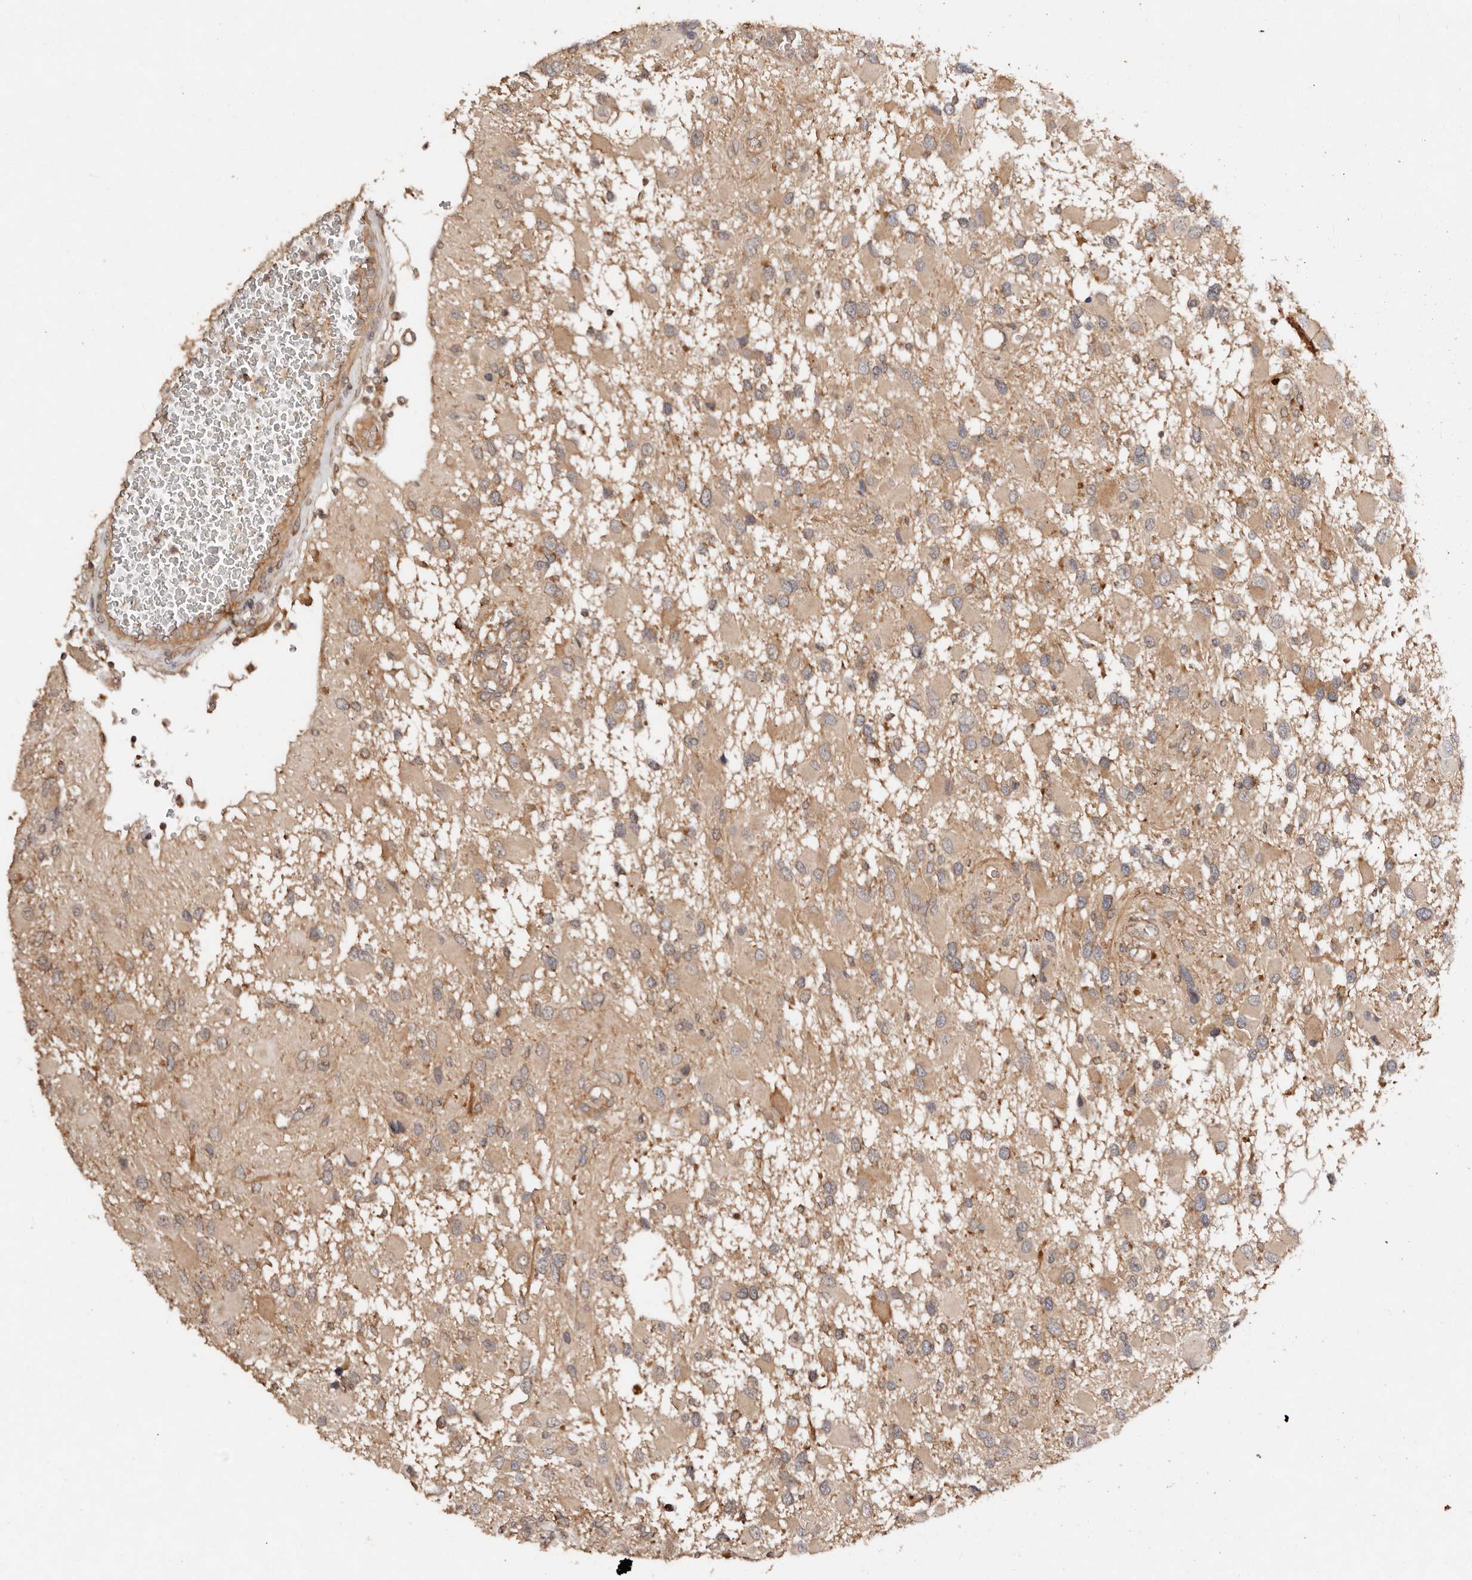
{"staining": {"intensity": "weak", "quantity": ">75%", "location": "cytoplasmic/membranous"}, "tissue": "glioma", "cell_type": "Tumor cells", "image_type": "cancer", "snomed": [{"axis": "morphology", "description": "Glioma, malignant, High grade"}, {"axis": "topography", "description": "Brain"}], "caption": "Protein expression analysis of glioma reveals weak cytoplasmic/membranous staining in approximately >75% of tumor cells. (DAB (3,3'-diaminobenzidine) IHC with brightfield microscopy, high magnification).", "gene": "DENND11", "patient": {"sex": "male", "age": 53}}